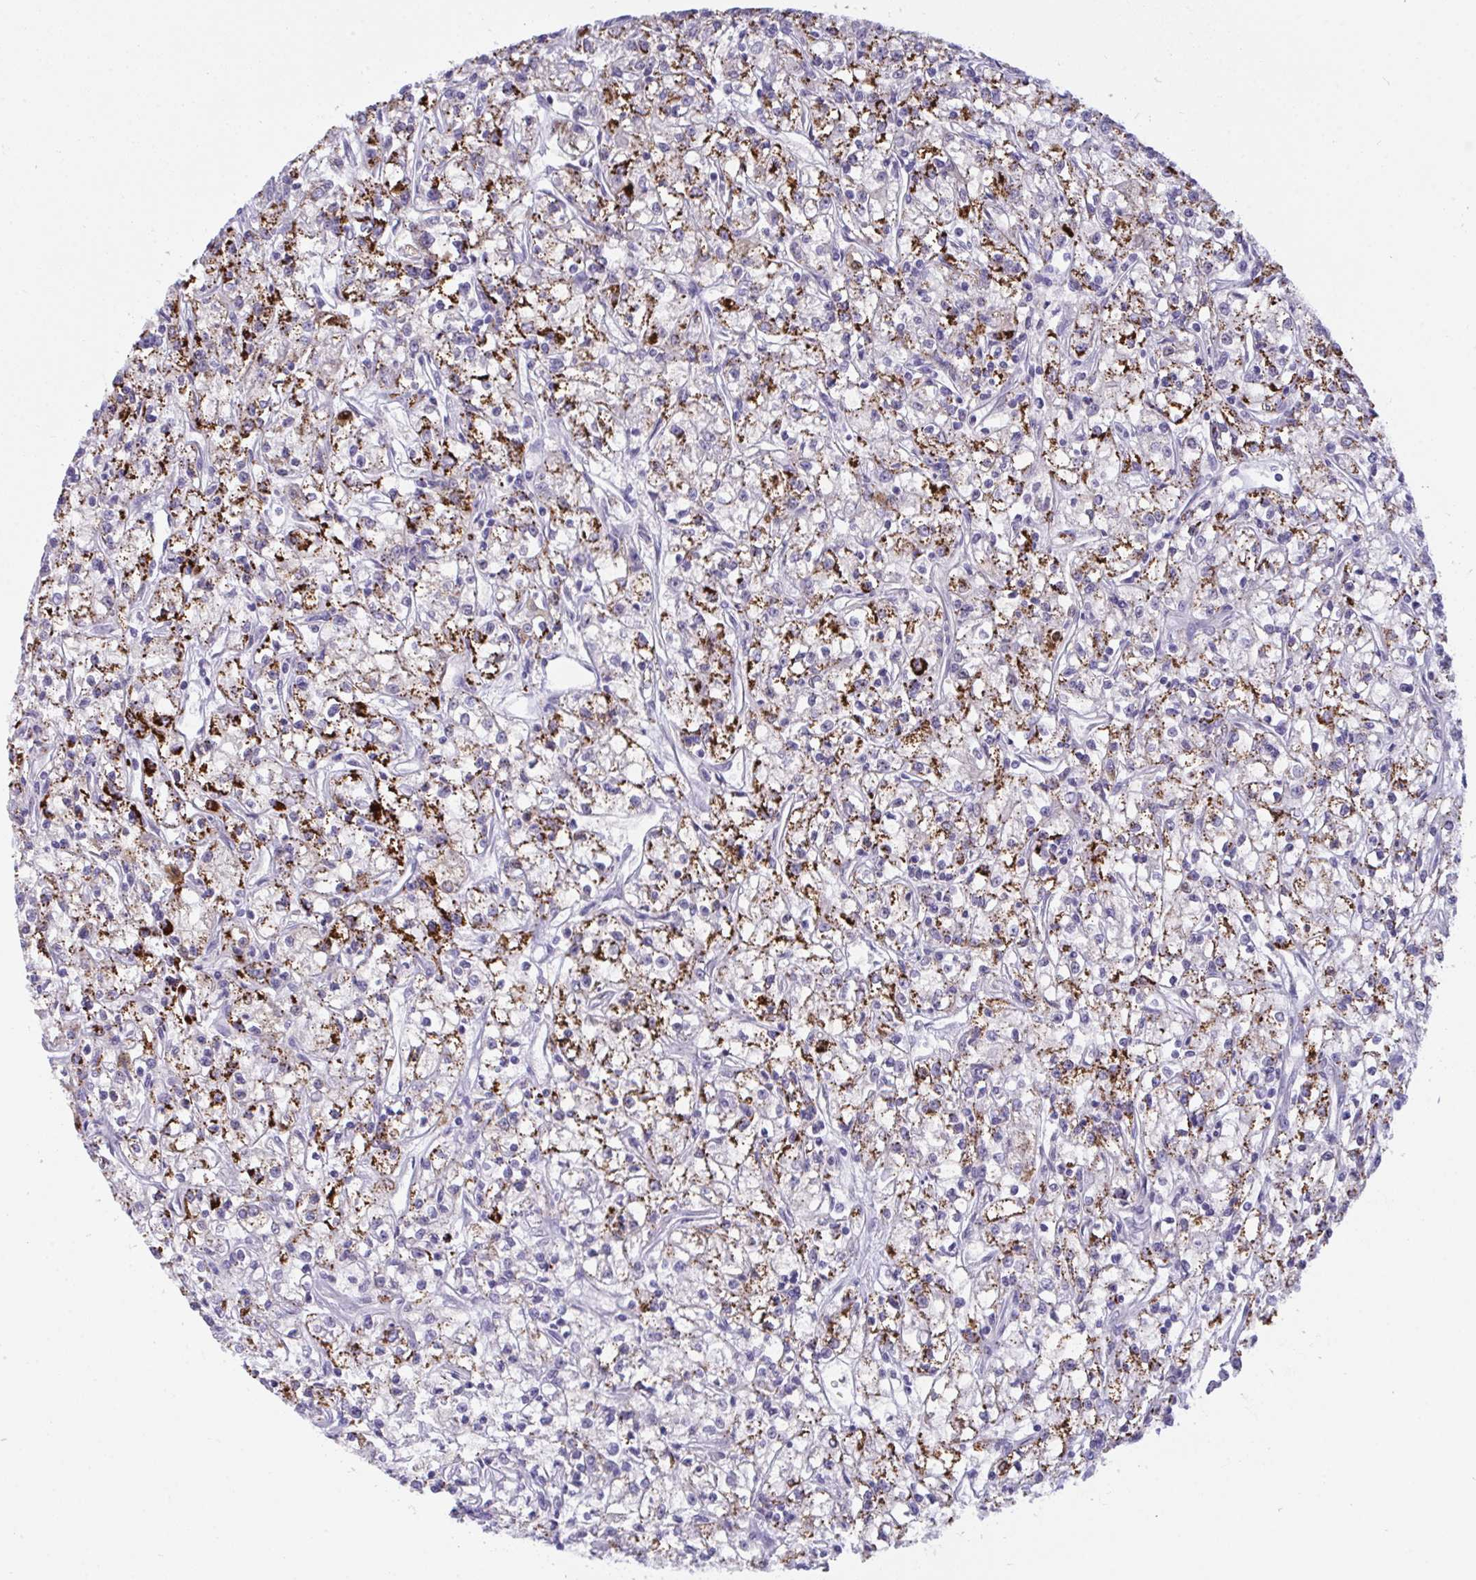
{"staining": {"intensity": "strong", "quantity": "25%-75%", "location": "cytoplasmic/membranous"}, "tissue": "renal cancer", "cell_type": "Tumor cells", "image_type": "cancer", "snomed": [{"axis": "morphology", "description": "Adenocarcinoma, NOS"}, {"axis": "topography", "description": "Kidney"}], "caption": "Human adenocarcinoma (renal) stained for a protein (brown) exhibits strong cytoplasmic/membranous positive positivity in about 25%-75% of tumor cells.", "gene": "SEMA6B", "patient": {"sex": "female", "age": 59}}